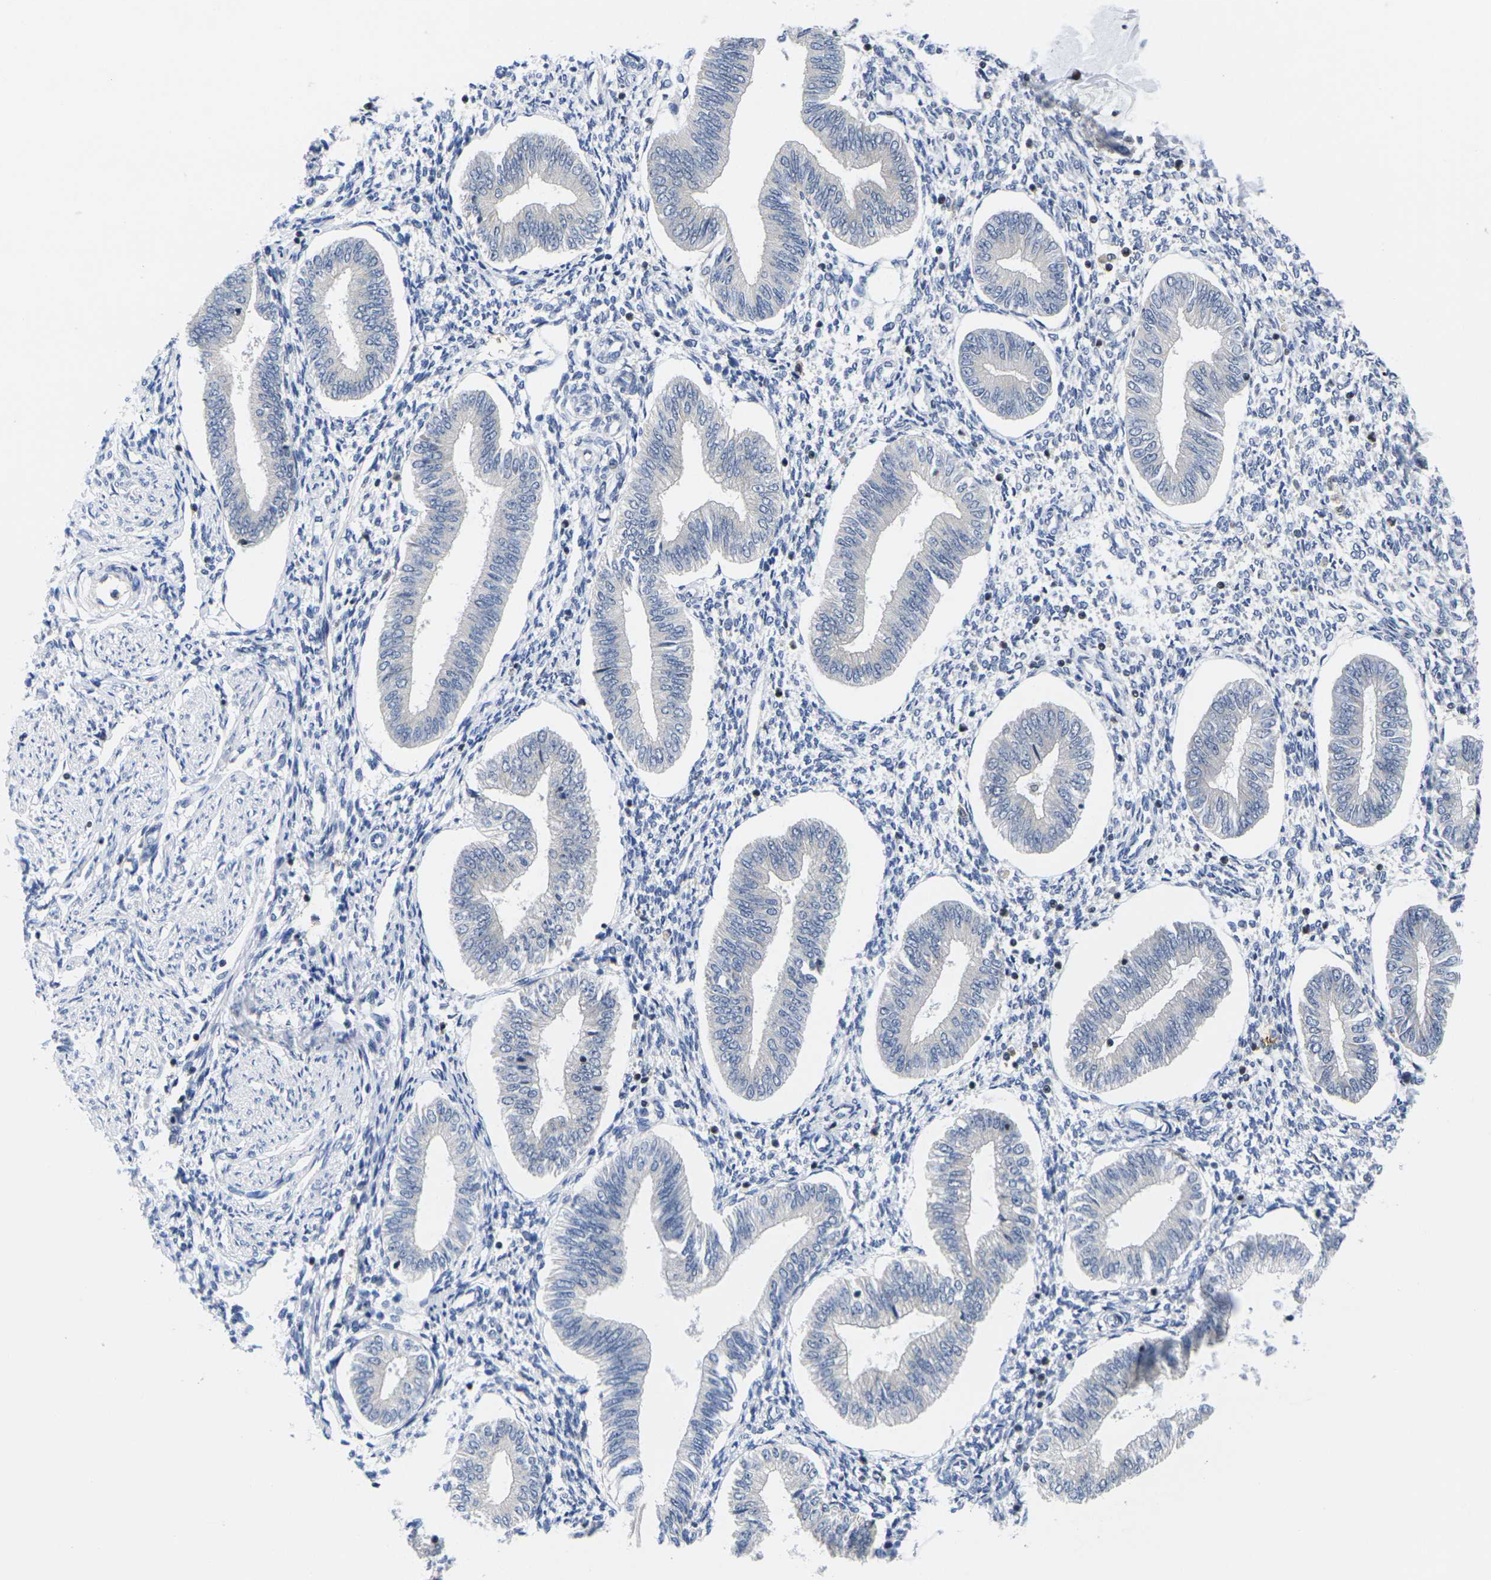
{"staining": {"intensity": "negative", "quantity": "none", "location": "none"}, "tissue": "endometrium", "cell_type": "Cells in endometrial stroma", "image_type": "normal", "snomed": [{"axis": "morphology", "description": "Normal tissue, NOS"}, {"axis": "topography", "description": "Endometrium"}], "caption": "Image shows no significant protein staining in cells in endometrial stroma of unremarkable endometrium. (DAB immunohistochemistry with hematoxylin counter stain).", "gene": "IKZF1", "patient": {"sex": "female", "age": 50}}